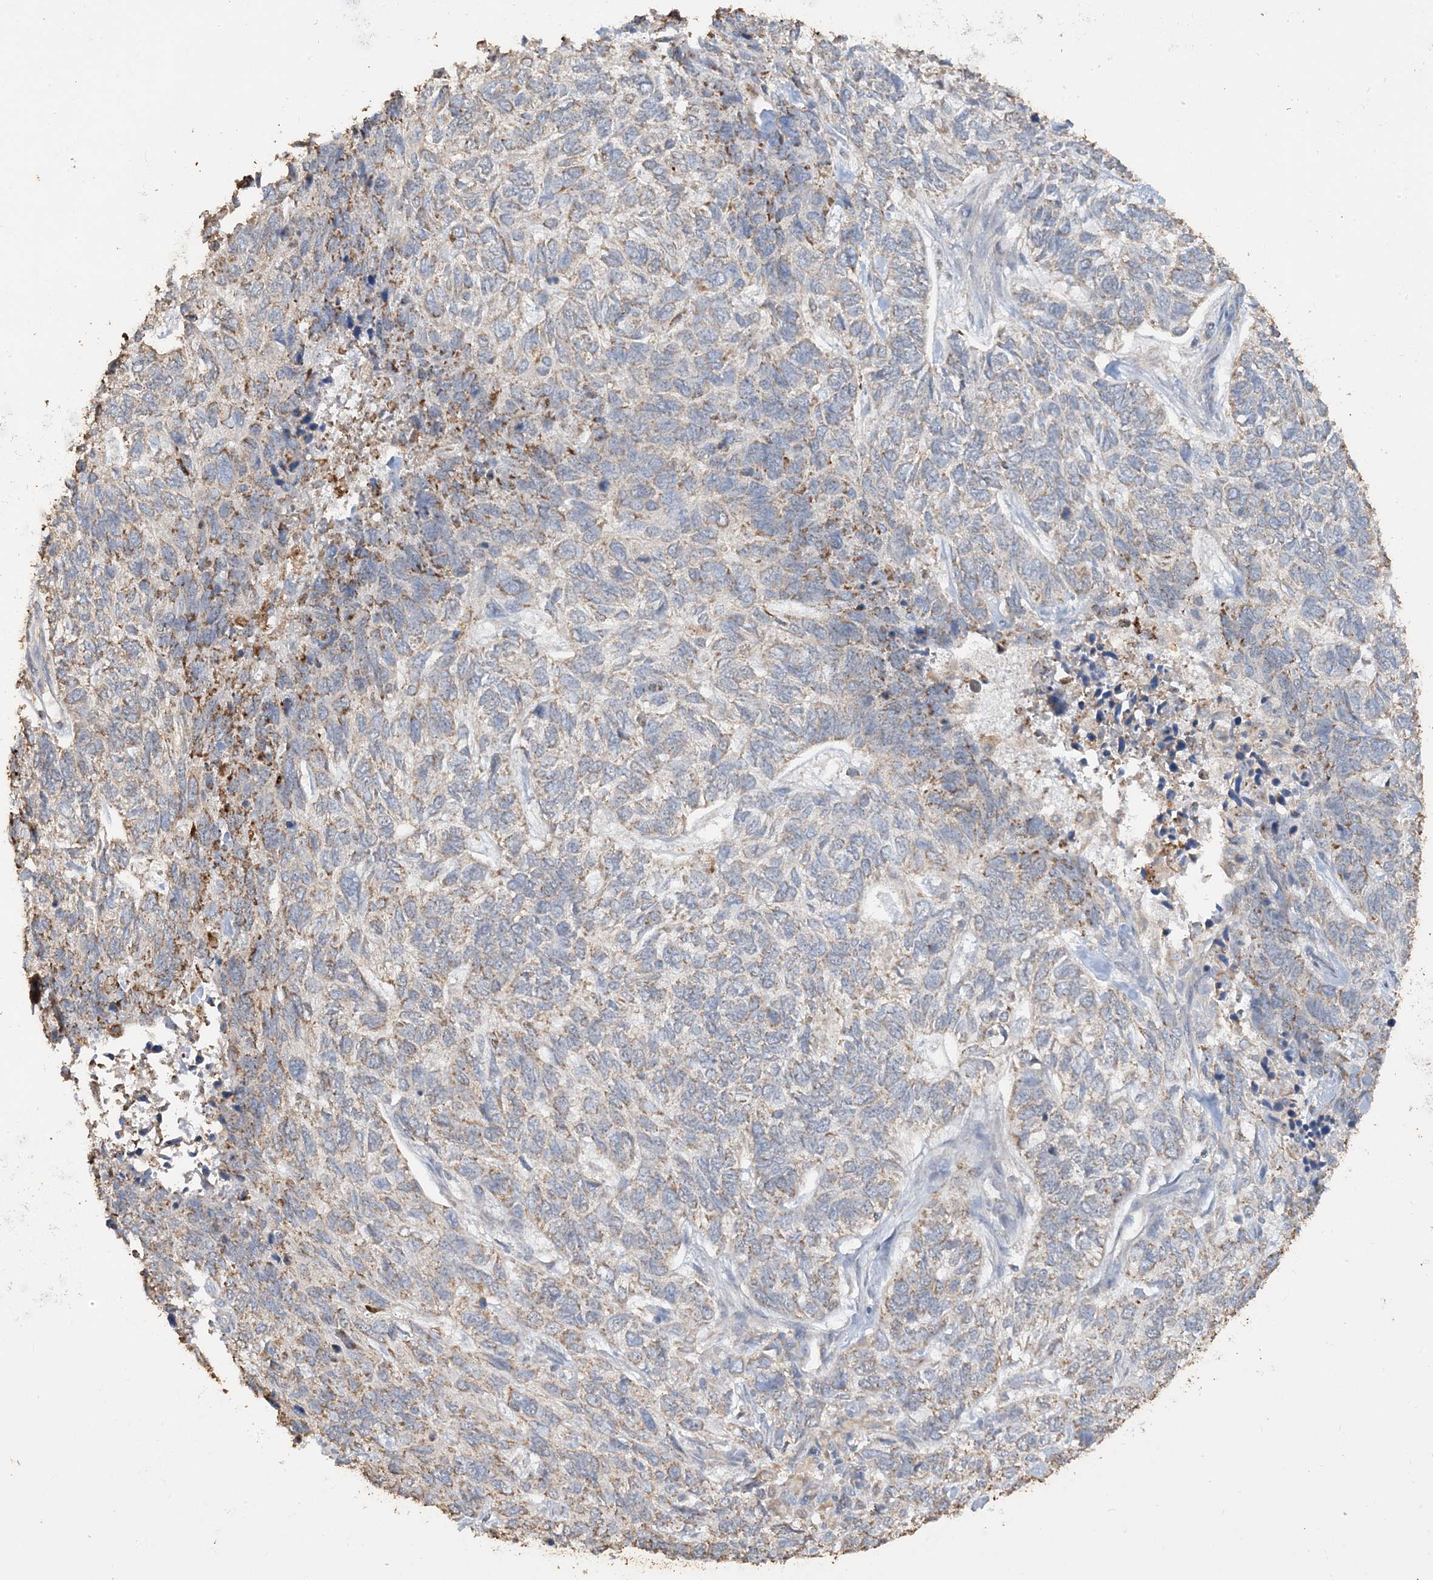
{"staining": {"intensity": "moderate", "quantity": "25%-75%", "location": "cytoplasmic/membranous"}, "tissue": "skin cancer", "cell_type": "Tumor cells", "image_type": "cancer", "snomed": [{"axis": "morphology", "description": "Basal cell carcinoma"}, {"axis": "topography", "description": "Skin"}], "caption": "Basal cell carcinoma (skin) tissue displays moderate cytoplasmic/membranous positivity in approximately 25%-75% of tumor cells, visualized by immunohistochemistry.", "gene": "SFMBT2", "patient": {"sex": "female", "age": 65}}